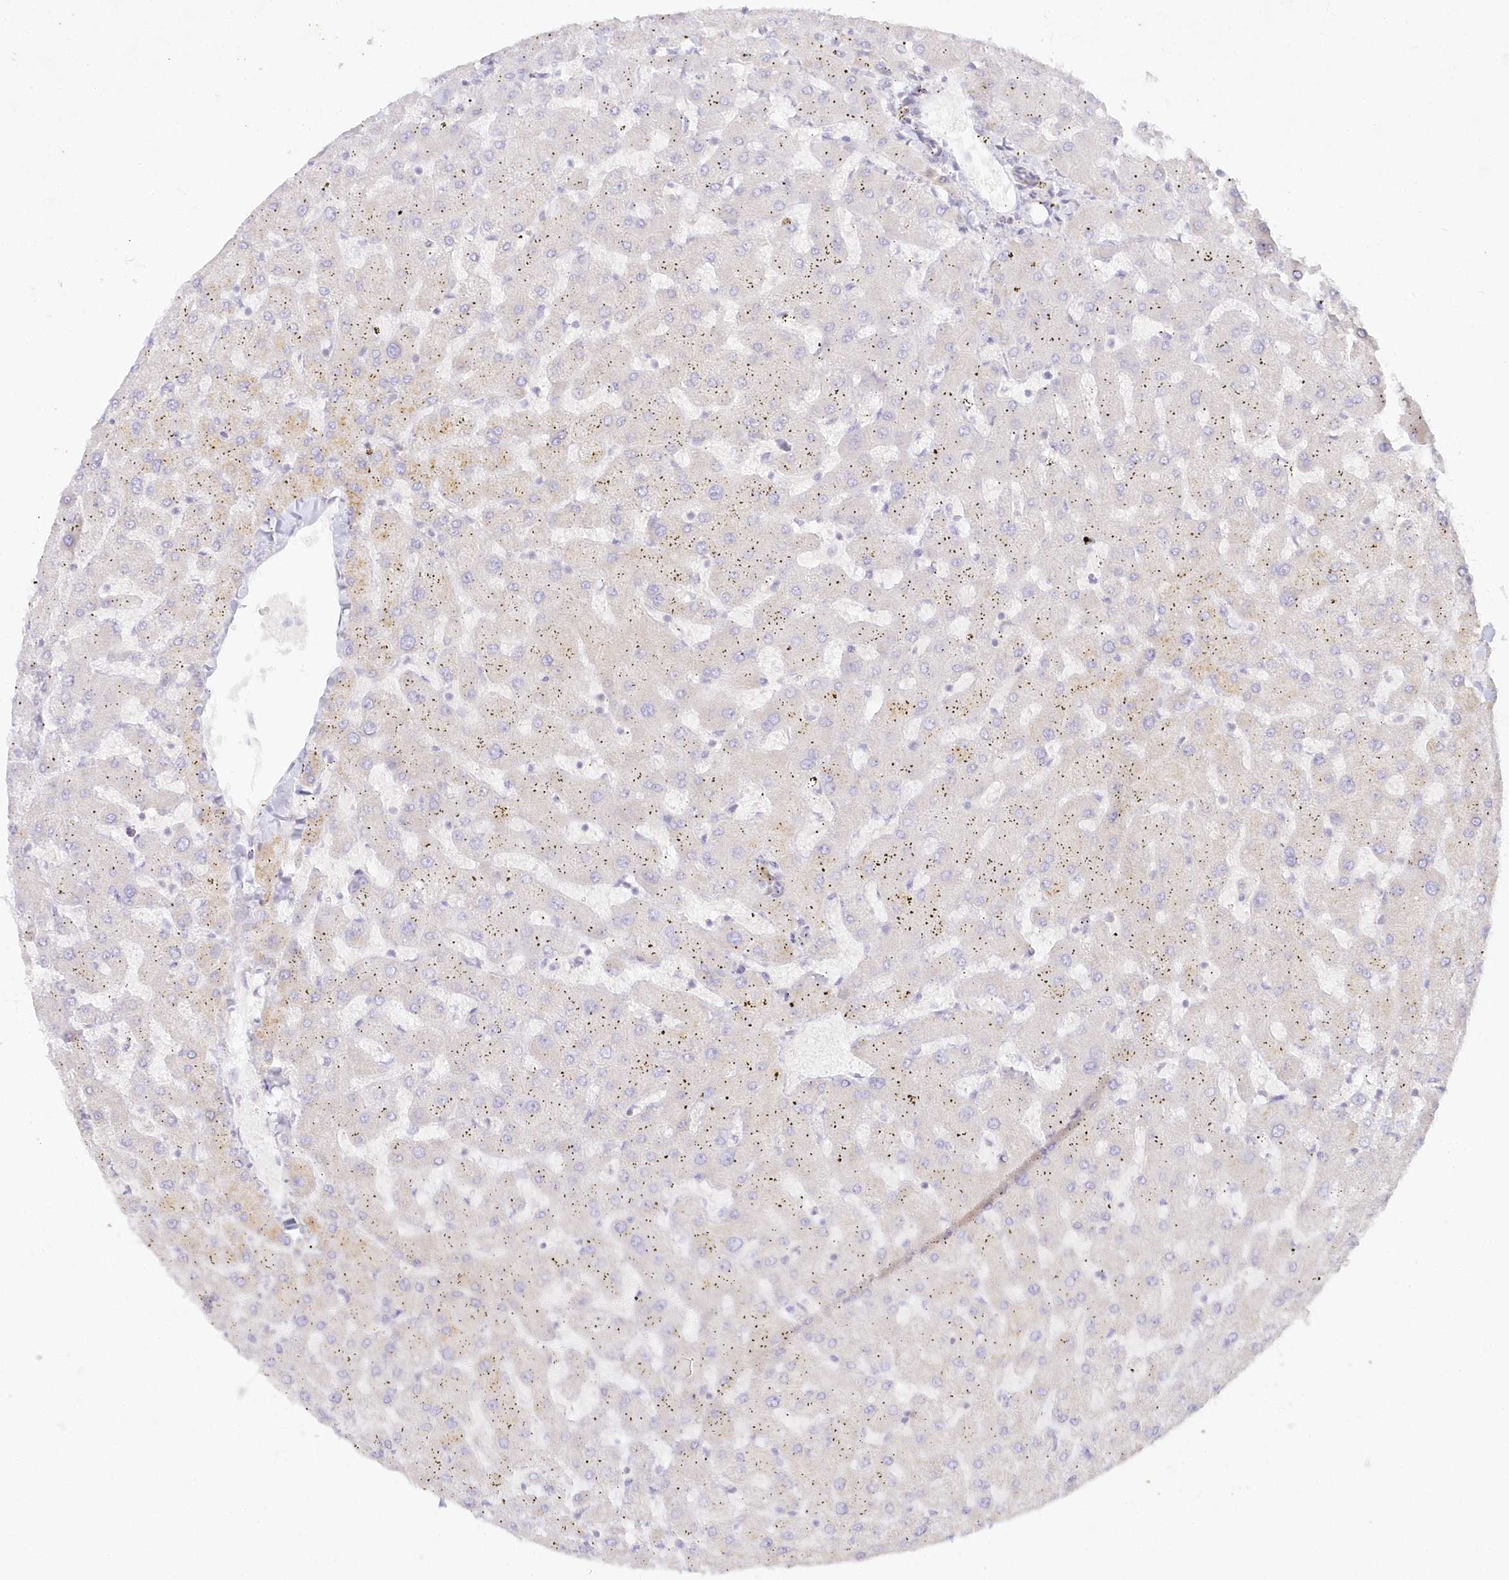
{"staining": {"intensity": "negative", "quantity": "none", "location": "none"}, "tissue": "liver", "cell_type": "Cholangiocytes", "image_type": "normal", "snomed": [{"axis": "morphology", "description": "Normal tissue, NOS"}, {"axis": "topography", "description": "Liver"}], "caption": "Protein analysis of unremarkable liver demonstrates no significant positivity in cholangiocytes.", "gene": "TBC1D14", "patient": {"sex": "female", "age": 63}}